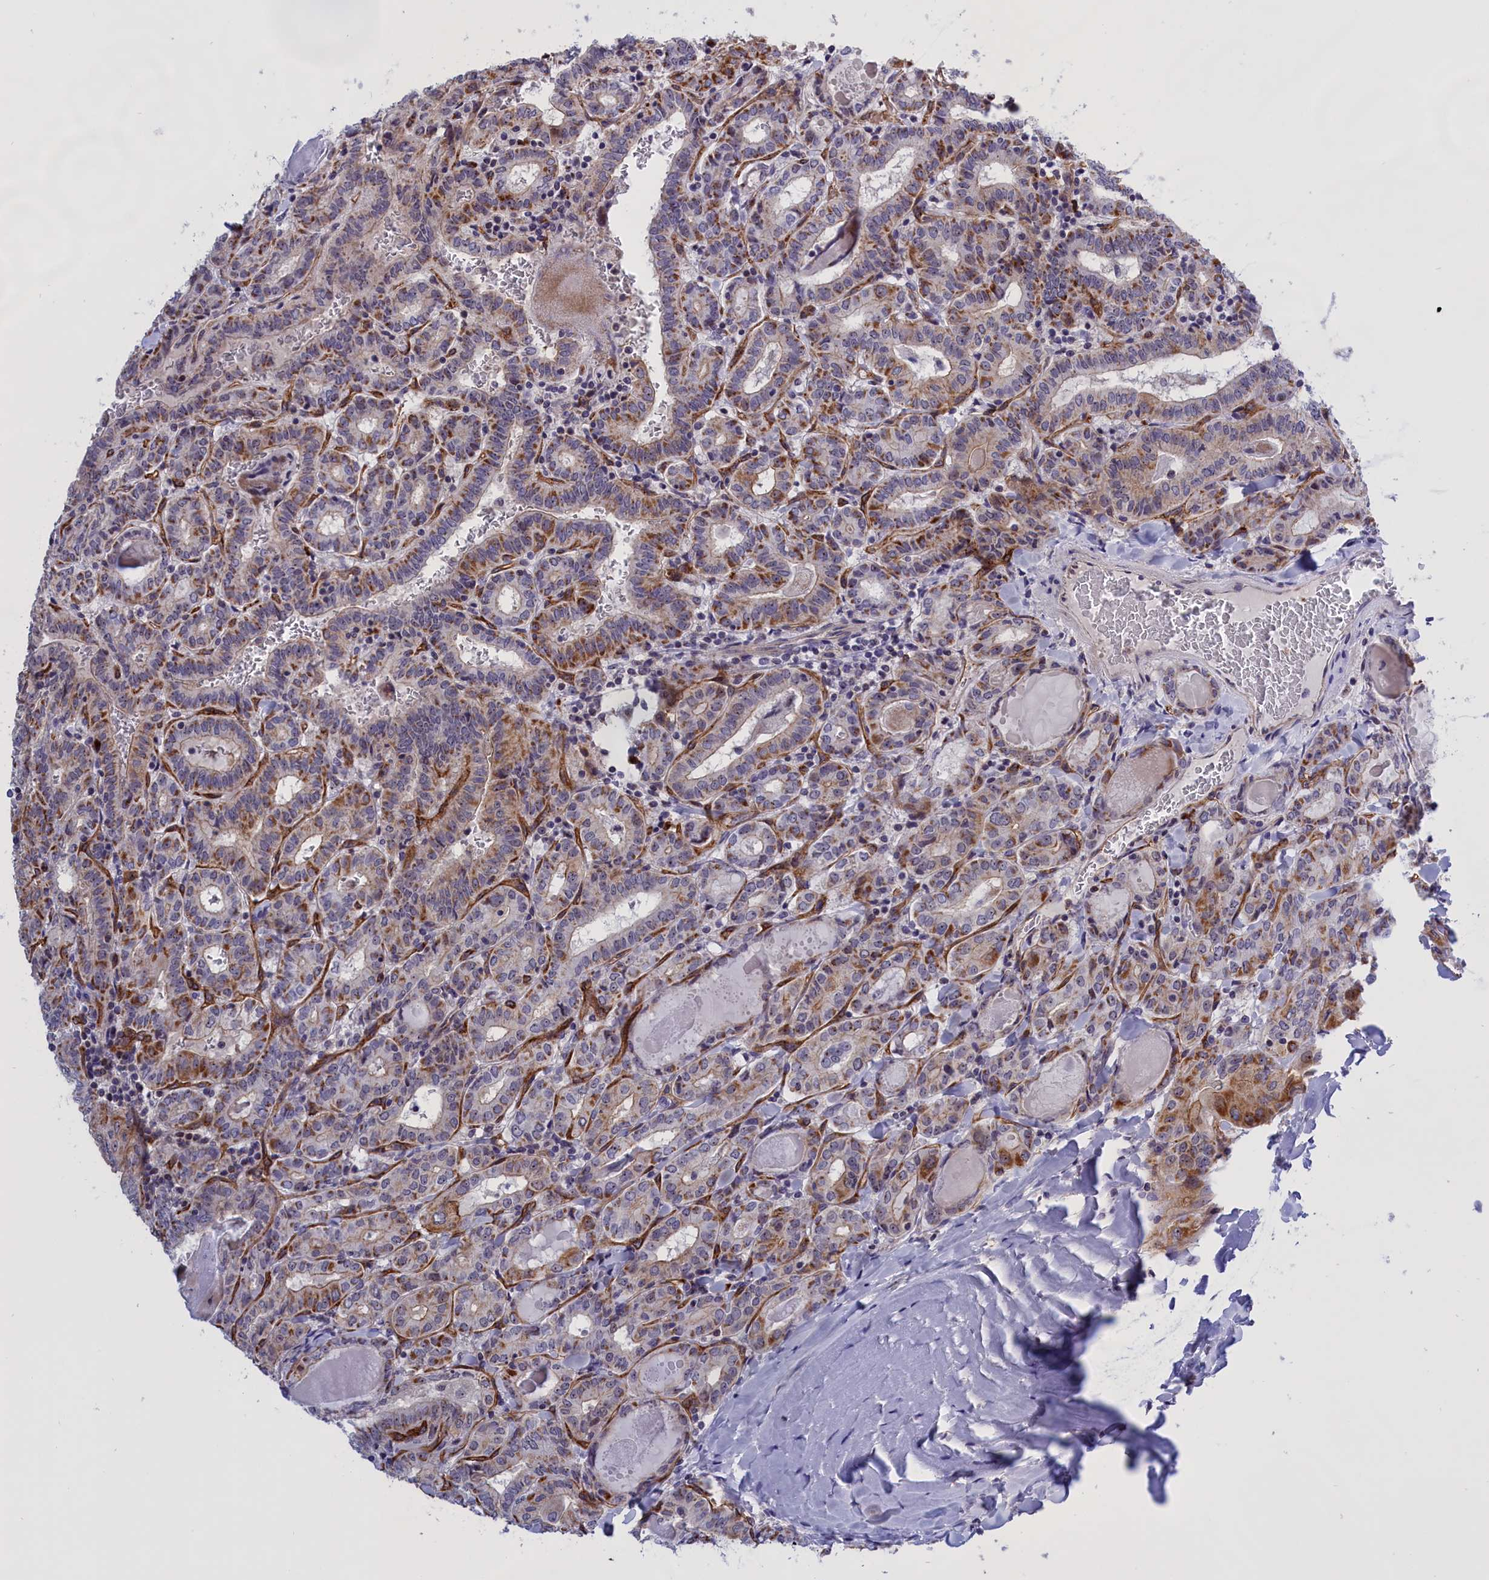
{"staining": {"intensity": "moderate", "quantity": "25%-75%", "location": "cytoplasmic/membranous"}, "tissue": "thyroid cancer", "cell_type": "Tumor cells", "image_type": "cancer", "snomed": [{"axis": "morphology", "description": "Papillary adenocarcinoma, NOS"}, {"axis": "topography", "description": "Thyroid gland"}], "caption": "Thyroid cancer stained with immunohistochemistry (IHC) reveals moderate cytoplasmic/membranous expression in about 25%-75% of tumor cells.", "gene": "MPND", "patient": {"sex": "female", "age": 72}}